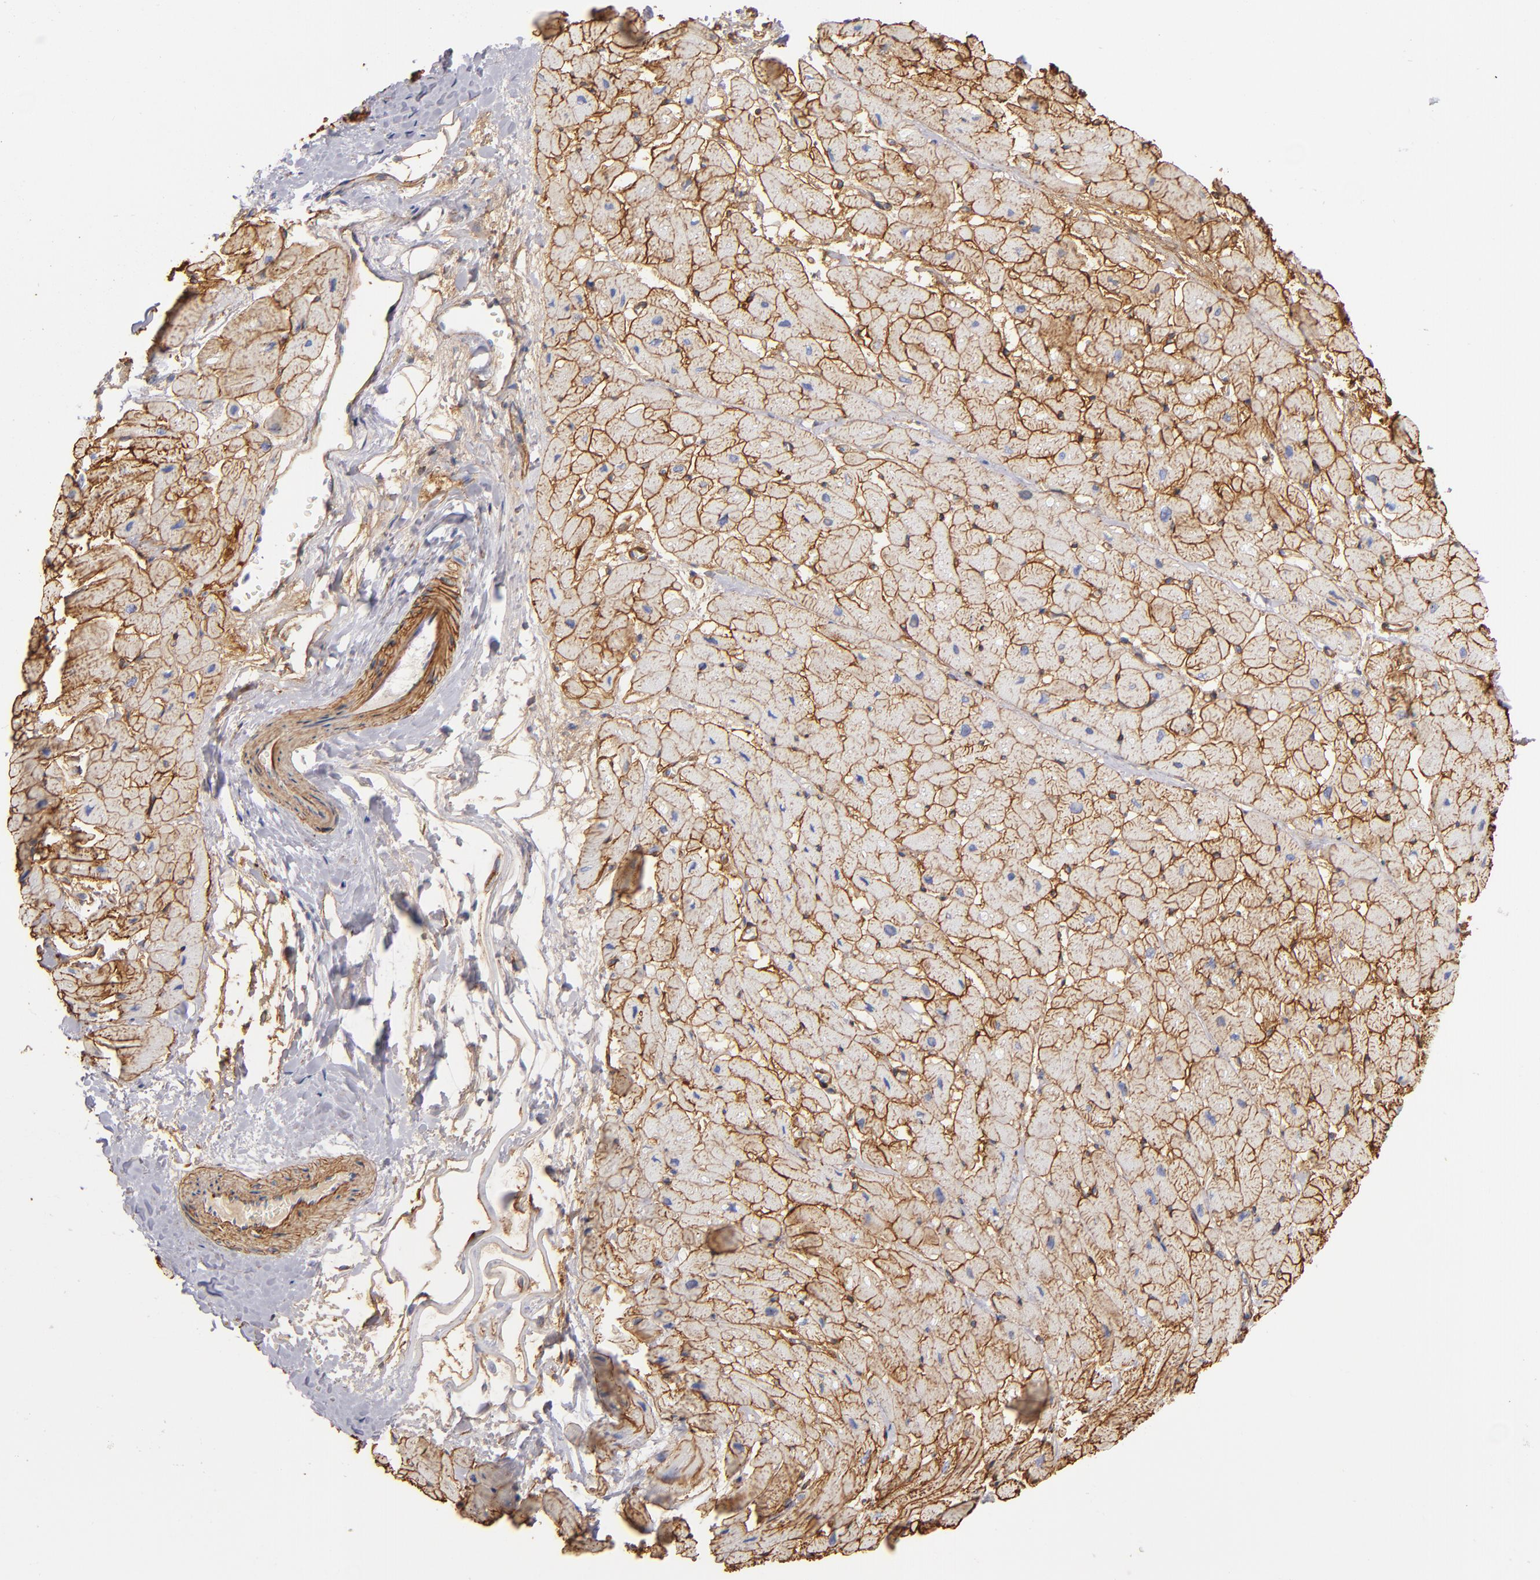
{"staining": {"intensity": "moderate", "quantity": ">75%", "location": "cytoplasmic/membranous"}, "tissue": "heart muscle", "cell_type": "Cardiomyocytes", "image_type": "normal", "snomed": [{"axis": "morphology", "description": "Normal tissue, NOS"}, {"axis": "topography", "description": "Heart"}], "caption": "Brown immunohistochemical staining in normal human heart muscle demonstrates moderate cytoplasmic/membranous positivity in approximately >75% of cardiomyocytes.", "gene": "LAMC1", "patient": {"sex": "male", "age": 45}}